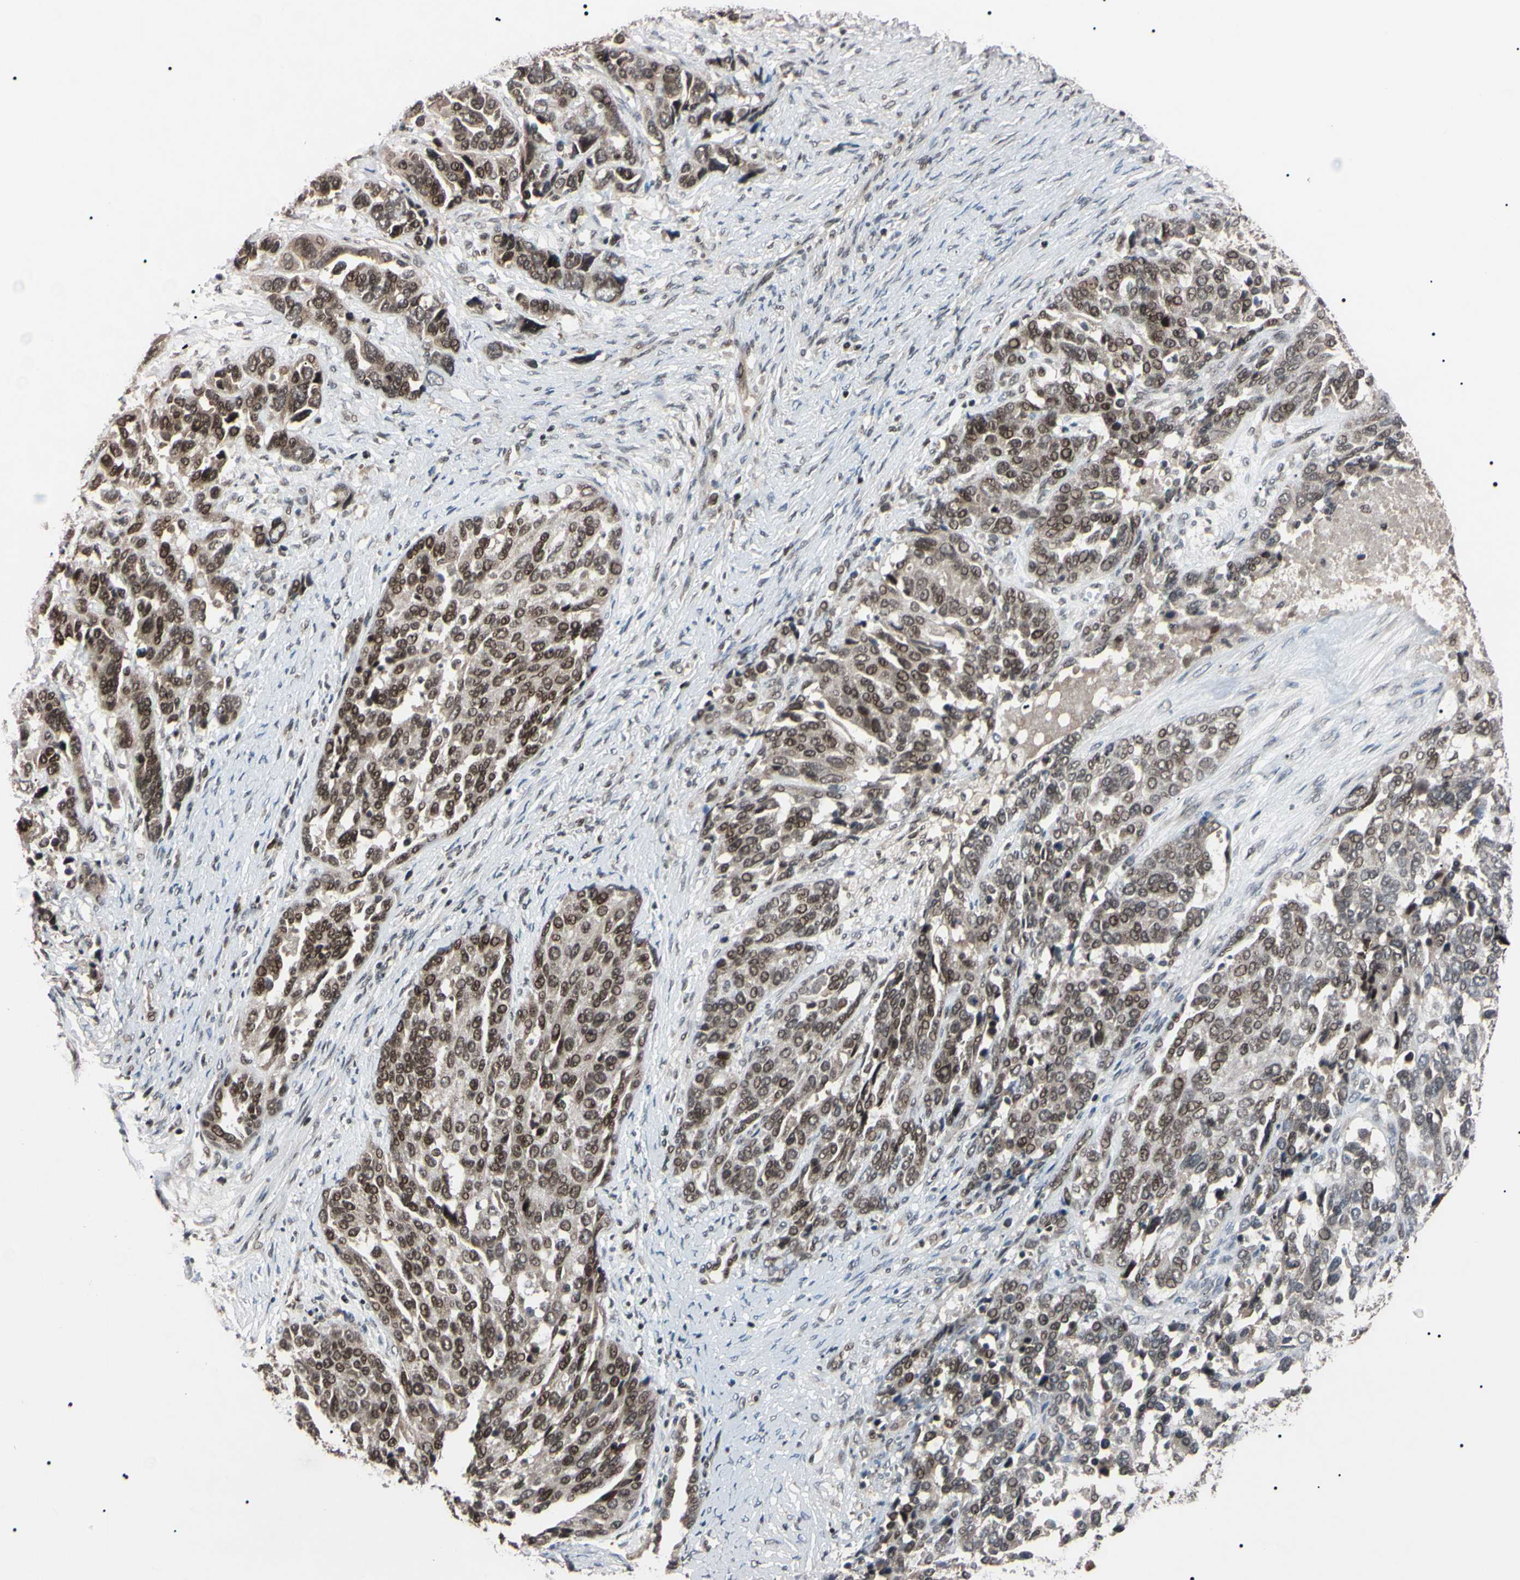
{"staining": {"intensity": "moderate", "quantity": ">75%", "location": "nuclear"}, "tissue": "ovarian cancer", "cell_type": "Tumor cells", "image_type": "cancer", "snomed": [{"axis": "morphology", "description": "Cystadenocarcinoma, serous, NOS"}, {"axis": "topography", "description": "Ovary"}], "caption": "A brown stain labels moderate nuclear positivity of a protein in ovarian serous cystadenocarcinoma tumor cells.", "gene": "YY1", "patient": {"sex": "female", "age": 44}}